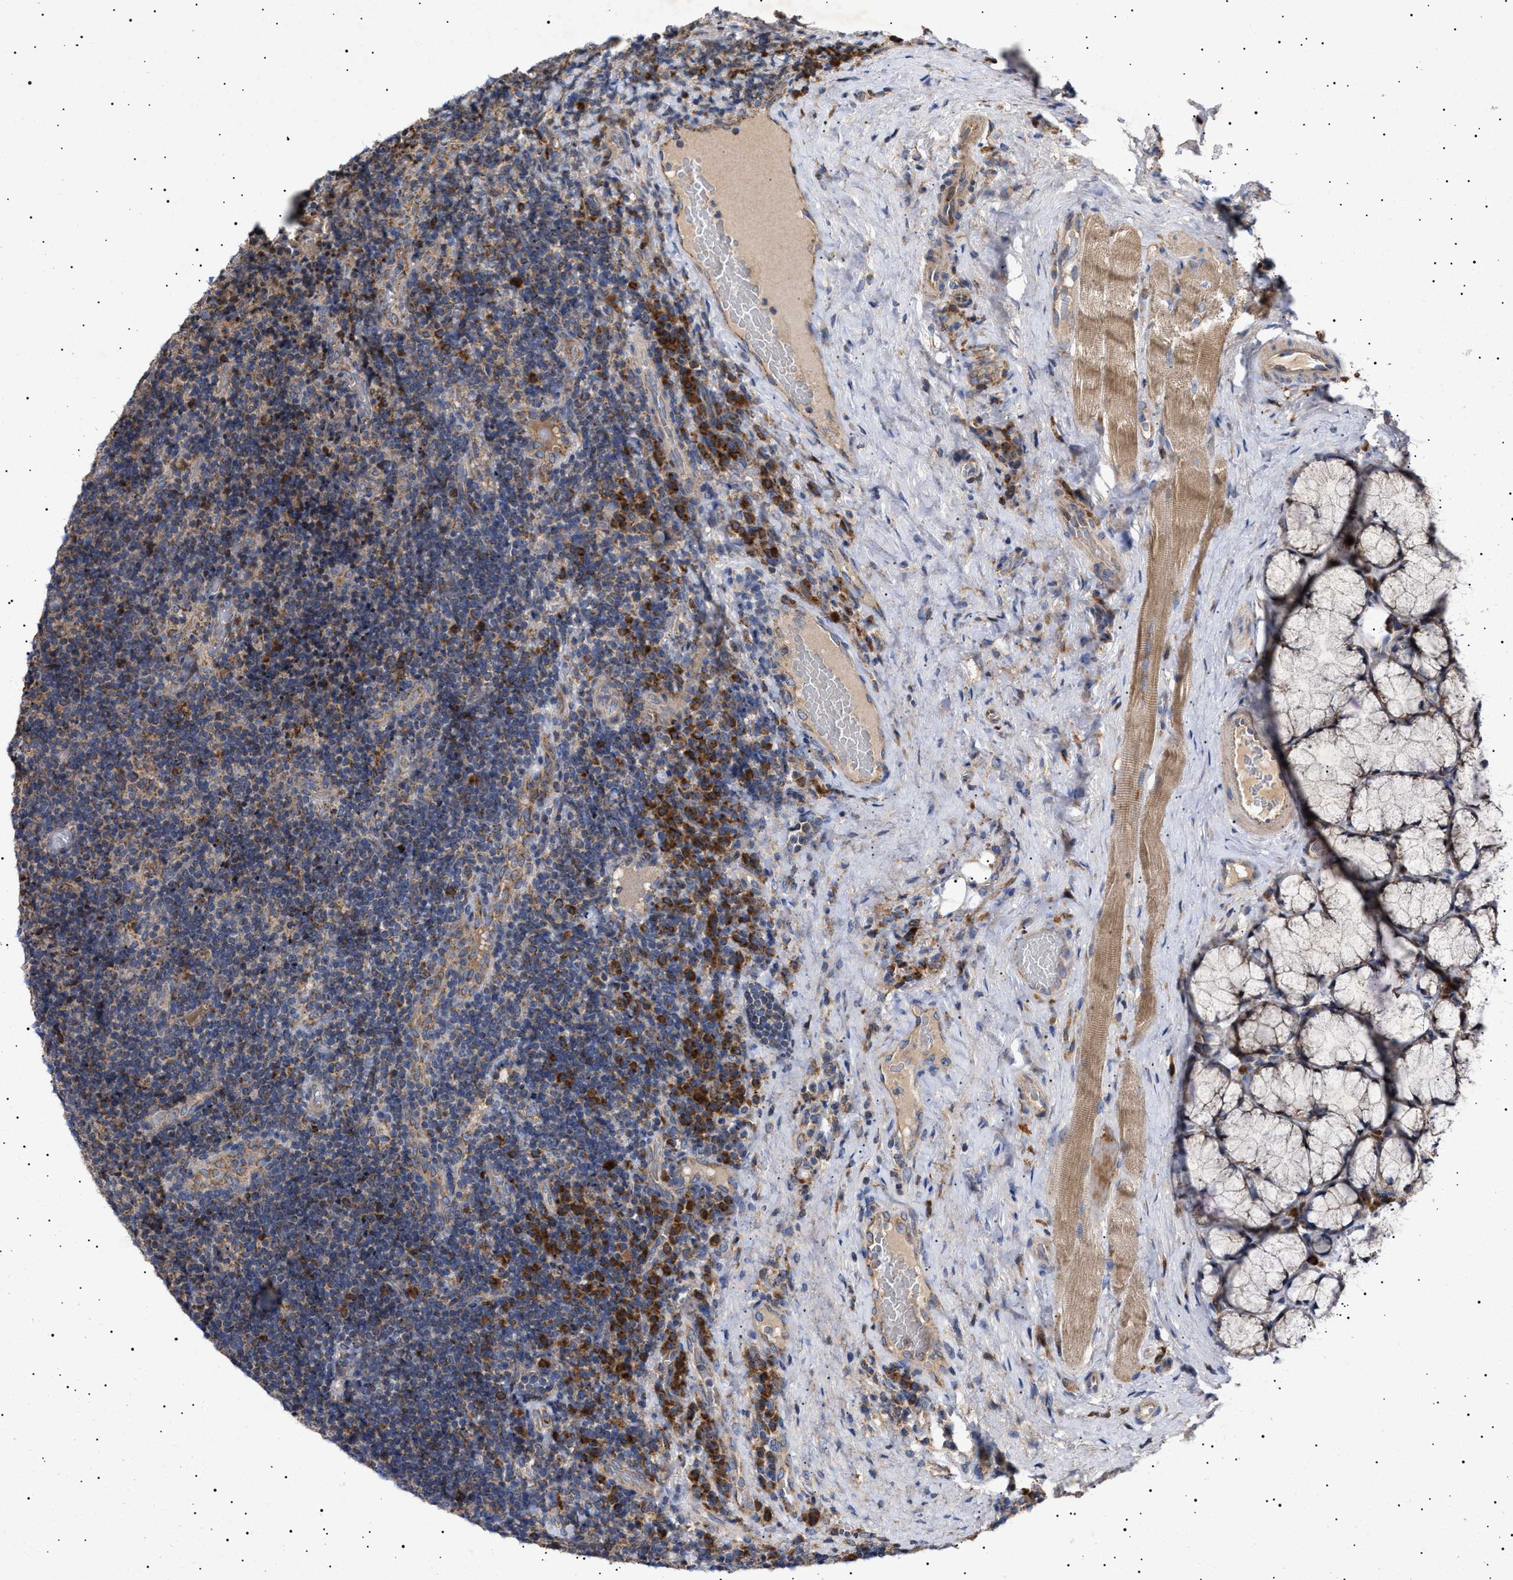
{"staining": {"intensity": "moderate", "quantity": "<25%", "location": "cytoplasmic/membranous"}, "tissue": "lymphoma", "cell_type": "Tumor cells", "image_type": "cancer", "snomed": [{"axis": "morphology", "description": "Malignant lymphoma, non-Hodgkin's type, High grade"}, {"axis": "topography", "description": "Tonsil"}], "caption": "Malignant lymphoma, non-Hodgkin's type (high-grade) stained for a protein (brown) shows moderate cytoplasmic/membranous positive staining in approximately <25% of tumor cells.", "gene": "MRPL10", "patient": {"sex": "female", "age": 36}}